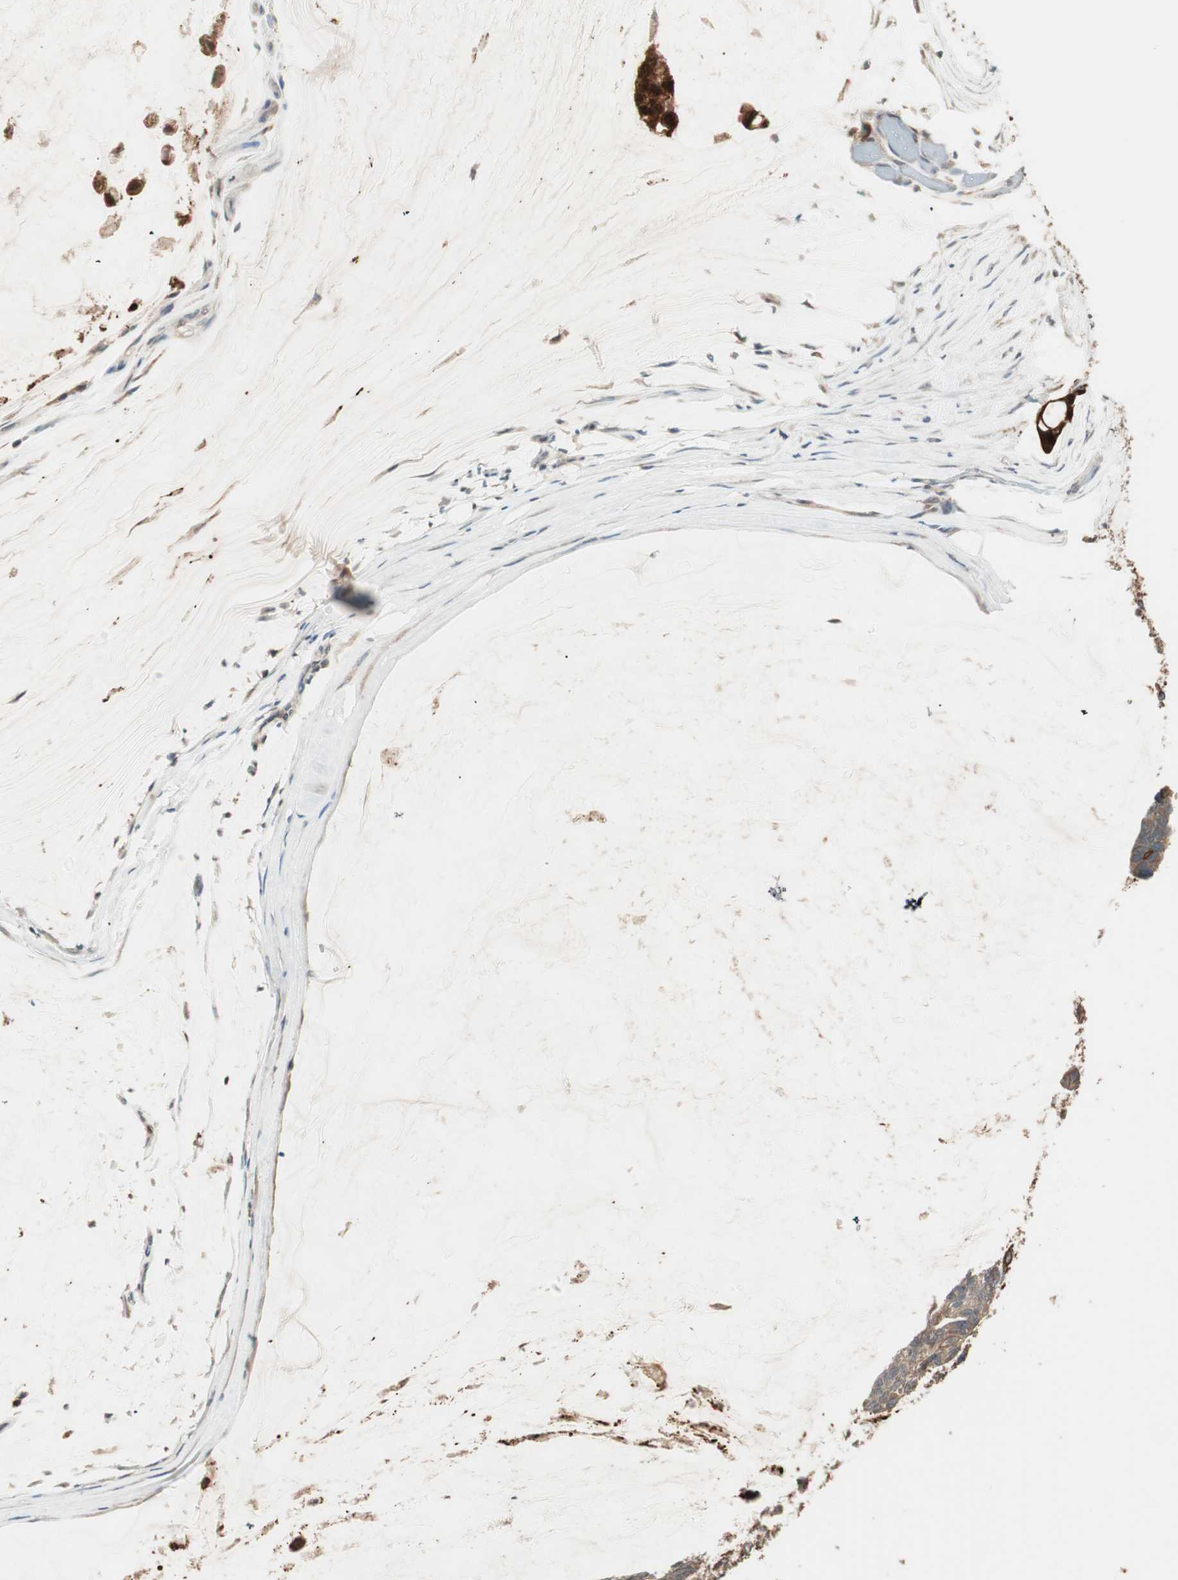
{"staining": {"intensity": "strong", "quantity": ">75%", "location": "cytoplasmic/membranous"}, "tissue": "ovarian cancer", "cell_type": "Tumor cells", "image_type": "cancer", "snomed": [{"axis": "morphology", "description": "Cystadenocarcinoma, mucinous, NOS"}, {"axis": "topography", "description": "Ovary"}], "caption": "Protein expression analysis of human mucinous cystadenocarcinoma (ovarian) reveals strong cytoplasmic/membranous expression in about >75% of tumor cells. The staining is performed using DAB (3,3'-diaminobenzidine) brown chromogen to label protein expression. The nuclei are counter-stained blue using hematoxylin.", "gene": "TRIM21", "patient": {"sex": "female", "age": 39}}